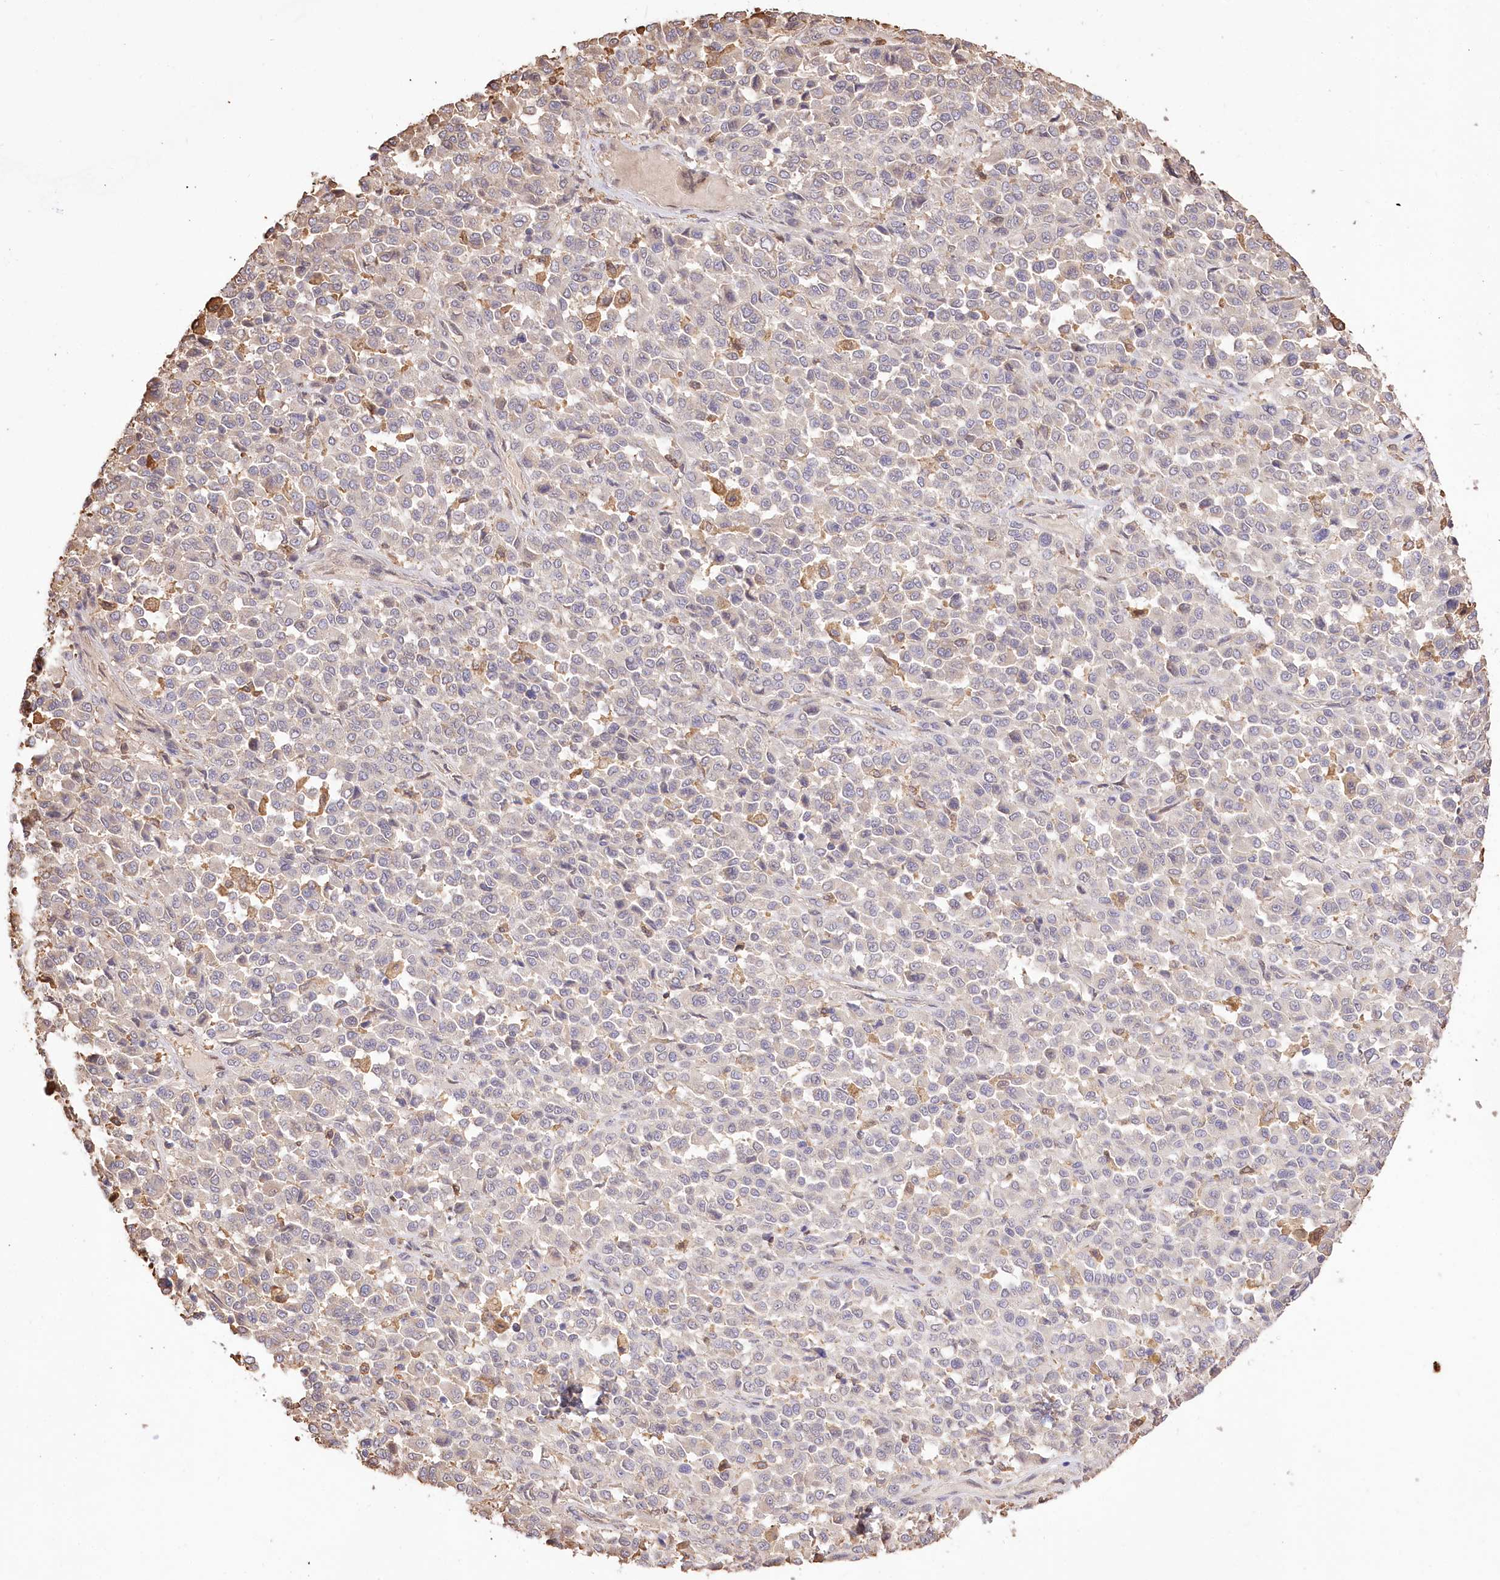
{"staining": {"intensity": "negative", "quantity": "none", "location": "none"}, "tissue": "melanoma", "cell_type": "Tumor cells", "image_type": "cancer", "snomed": [{"axis": "morphology", "description": "Malignant melanoma, Metastatic site"}, {"axis": "topography", "description": "Pancreas"}], "caption": "The IHC histopathology image has no significant staining in tumor cells of melanoma tissue.", "gene": "R3HDM2", "patient": {"sex": "female", "age": 30}}